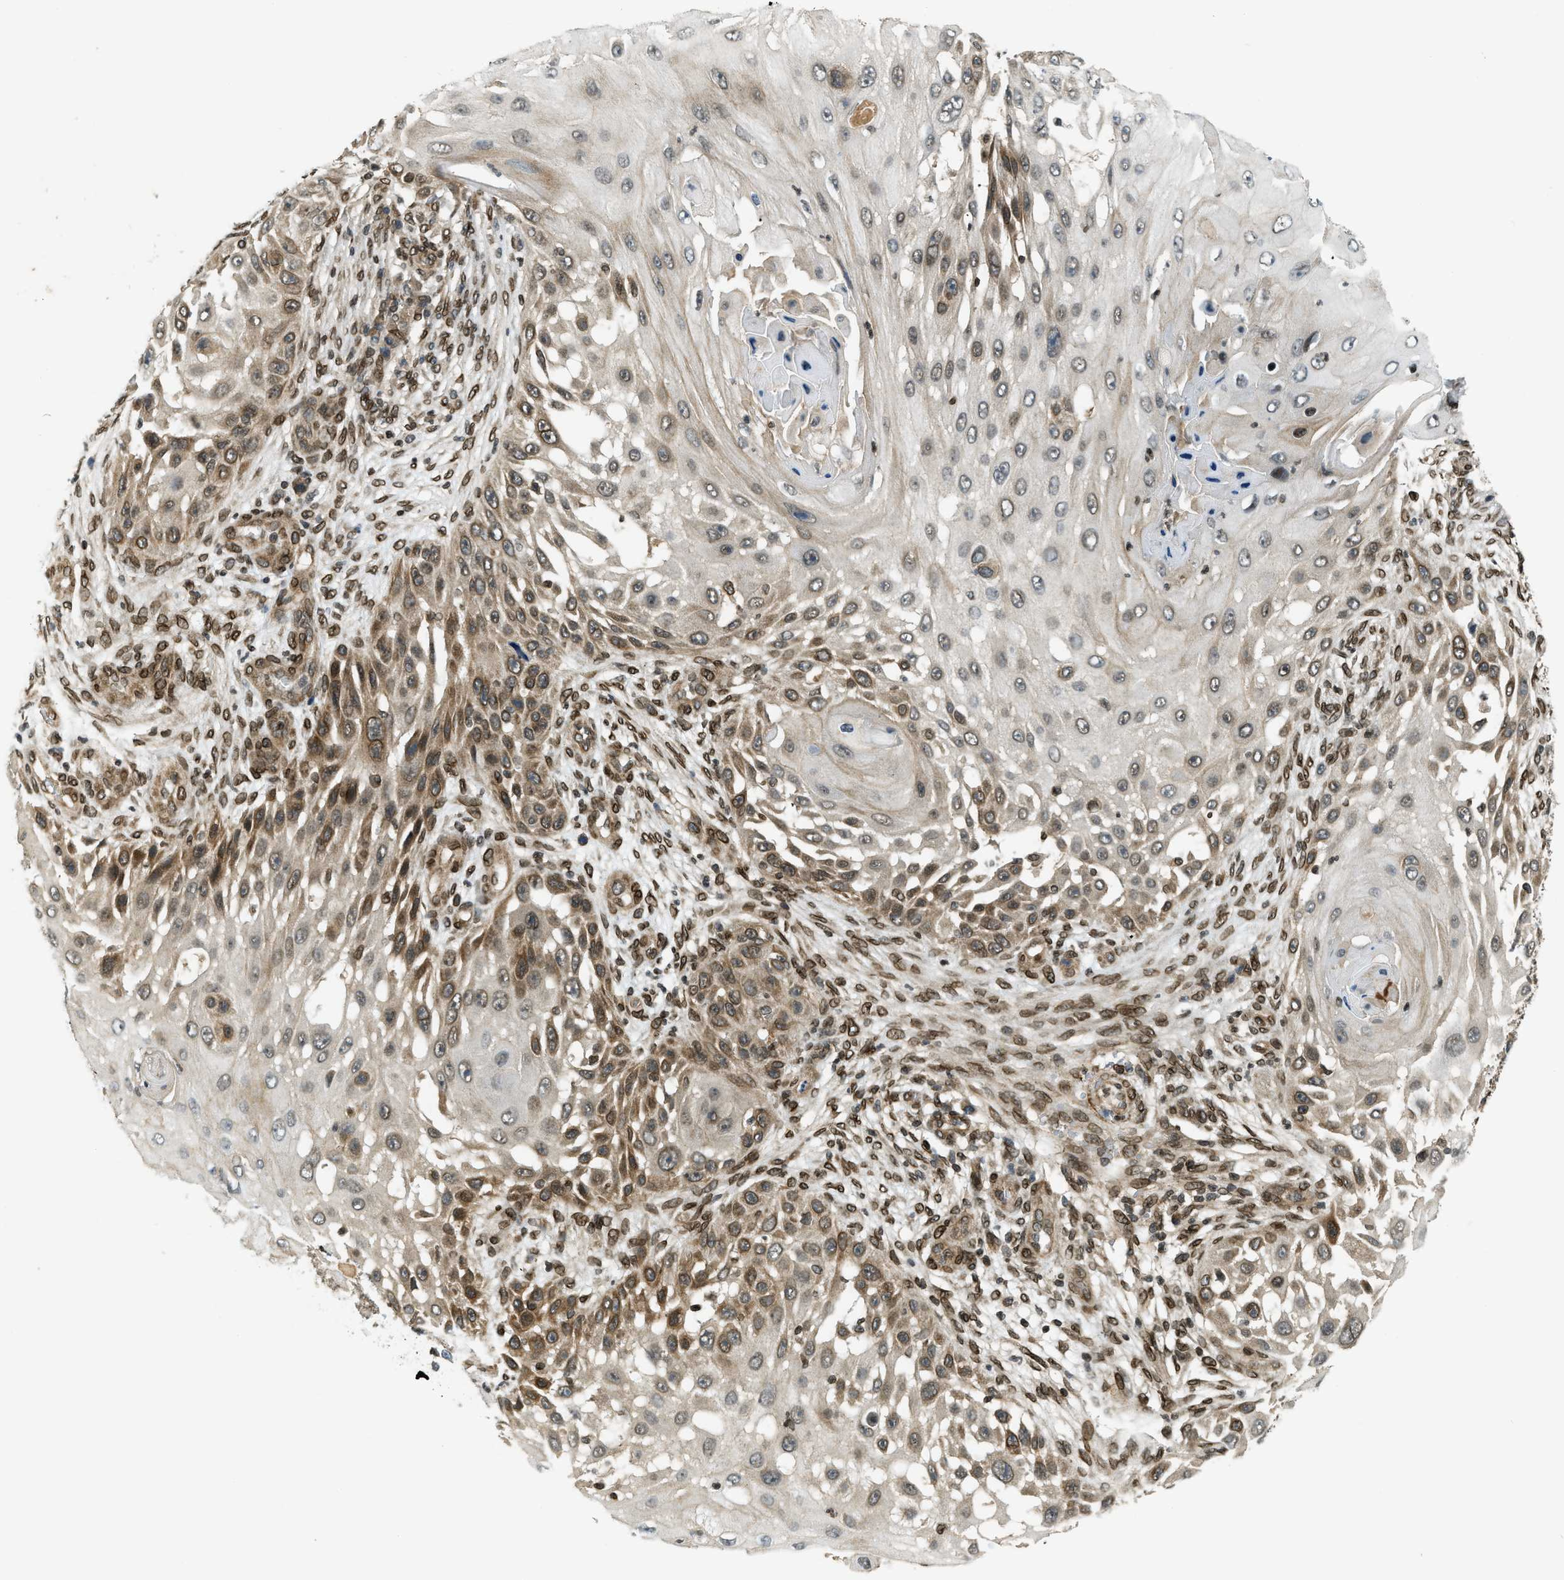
{"staining": {"intensity": "moderate", "quantity": "25%-75%", "location": "cytoplasmic/membranous,nuclear"}, "tissue": "skin cancer", "cell_type": "Tumor cells", "image_type": "cancer", "snomed": [{"axis": "morphology", "description": "Squamous cell carcinoma, NOS"}, {"axis": "topography", "description": "Skin"}], "caption": "Skin cancer stained with DAB (3,3'-diaminobenzidine) IHC exhibits medium levels of moderate cytoplasmic/membranous and nuclear positivity in about 25%-75% of tumor cells. The staining was performed using DAB, with brown indicating positive protein expression. Nuclei are stained blue with hematoxylin.", "gene": "SYNE1", "patient": {"sex": "female", "age": 44}}